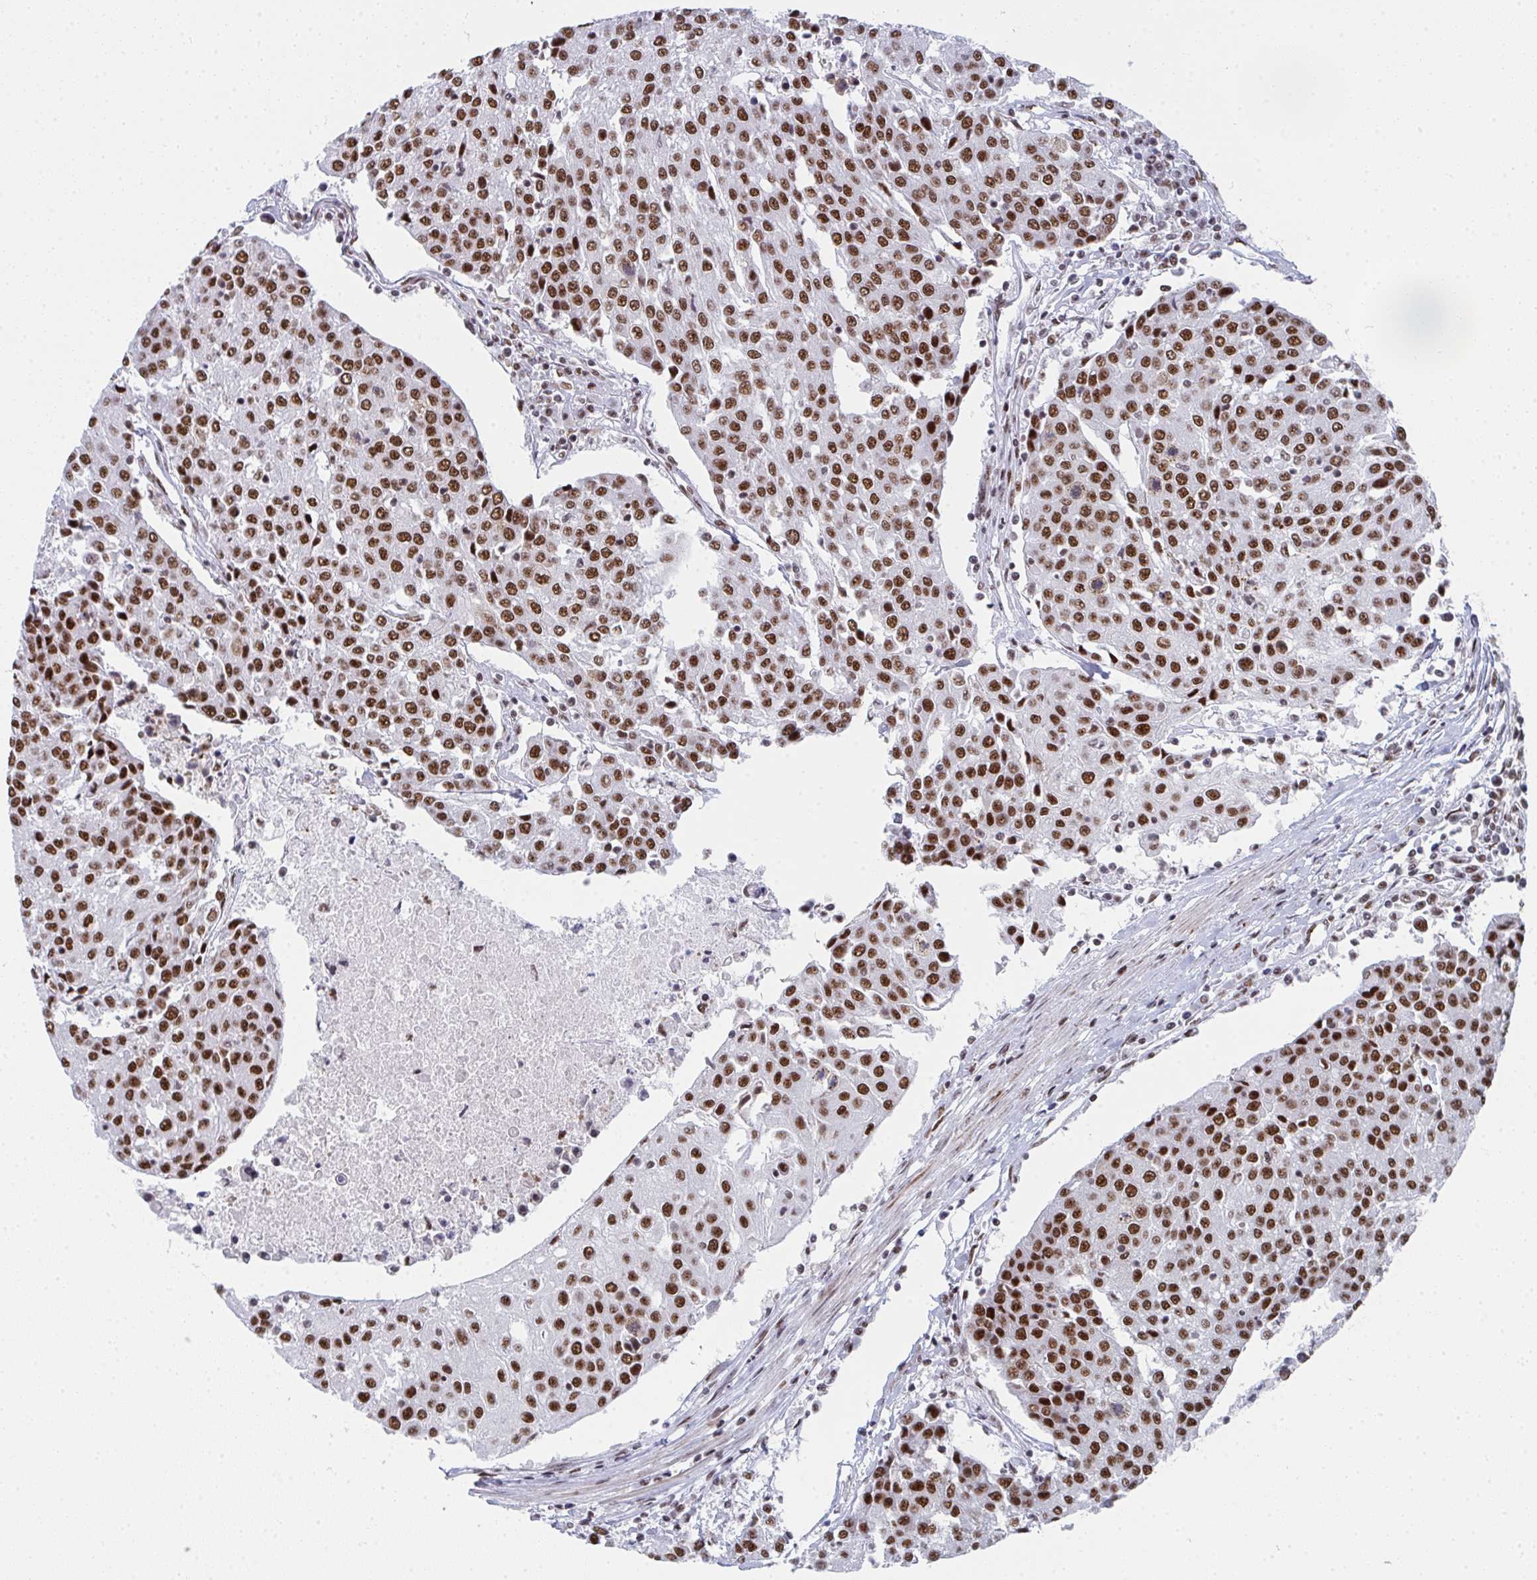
{"staining": {"intensity": "moderate", "quantity": ">75%", "location": "nuclear"}, "tissue": "urothelial cancer", "cell_type": "Tumor cells", "image_type": "cancer", "snomed": [{"axis": "morphology", "description": "Urothelial carcinoma, High grade"}, {"axis": "topography", "description": "Urinary bladder"}], "caption": "An immunohistochemistry (IHC) micrograph of tumor tissue is shown. Protein staining in brown labels moderate nuclear positivity in urothelial cancer within tumor cells. The staining is performed using DAB (3,3'-diaminobenzidine) brown chromogen to label protein expression. The nuclei are counter-stained blue using hematoxylin.", "gene": "SNRNP70", "patient": {"sex": "female", "age": 85}}